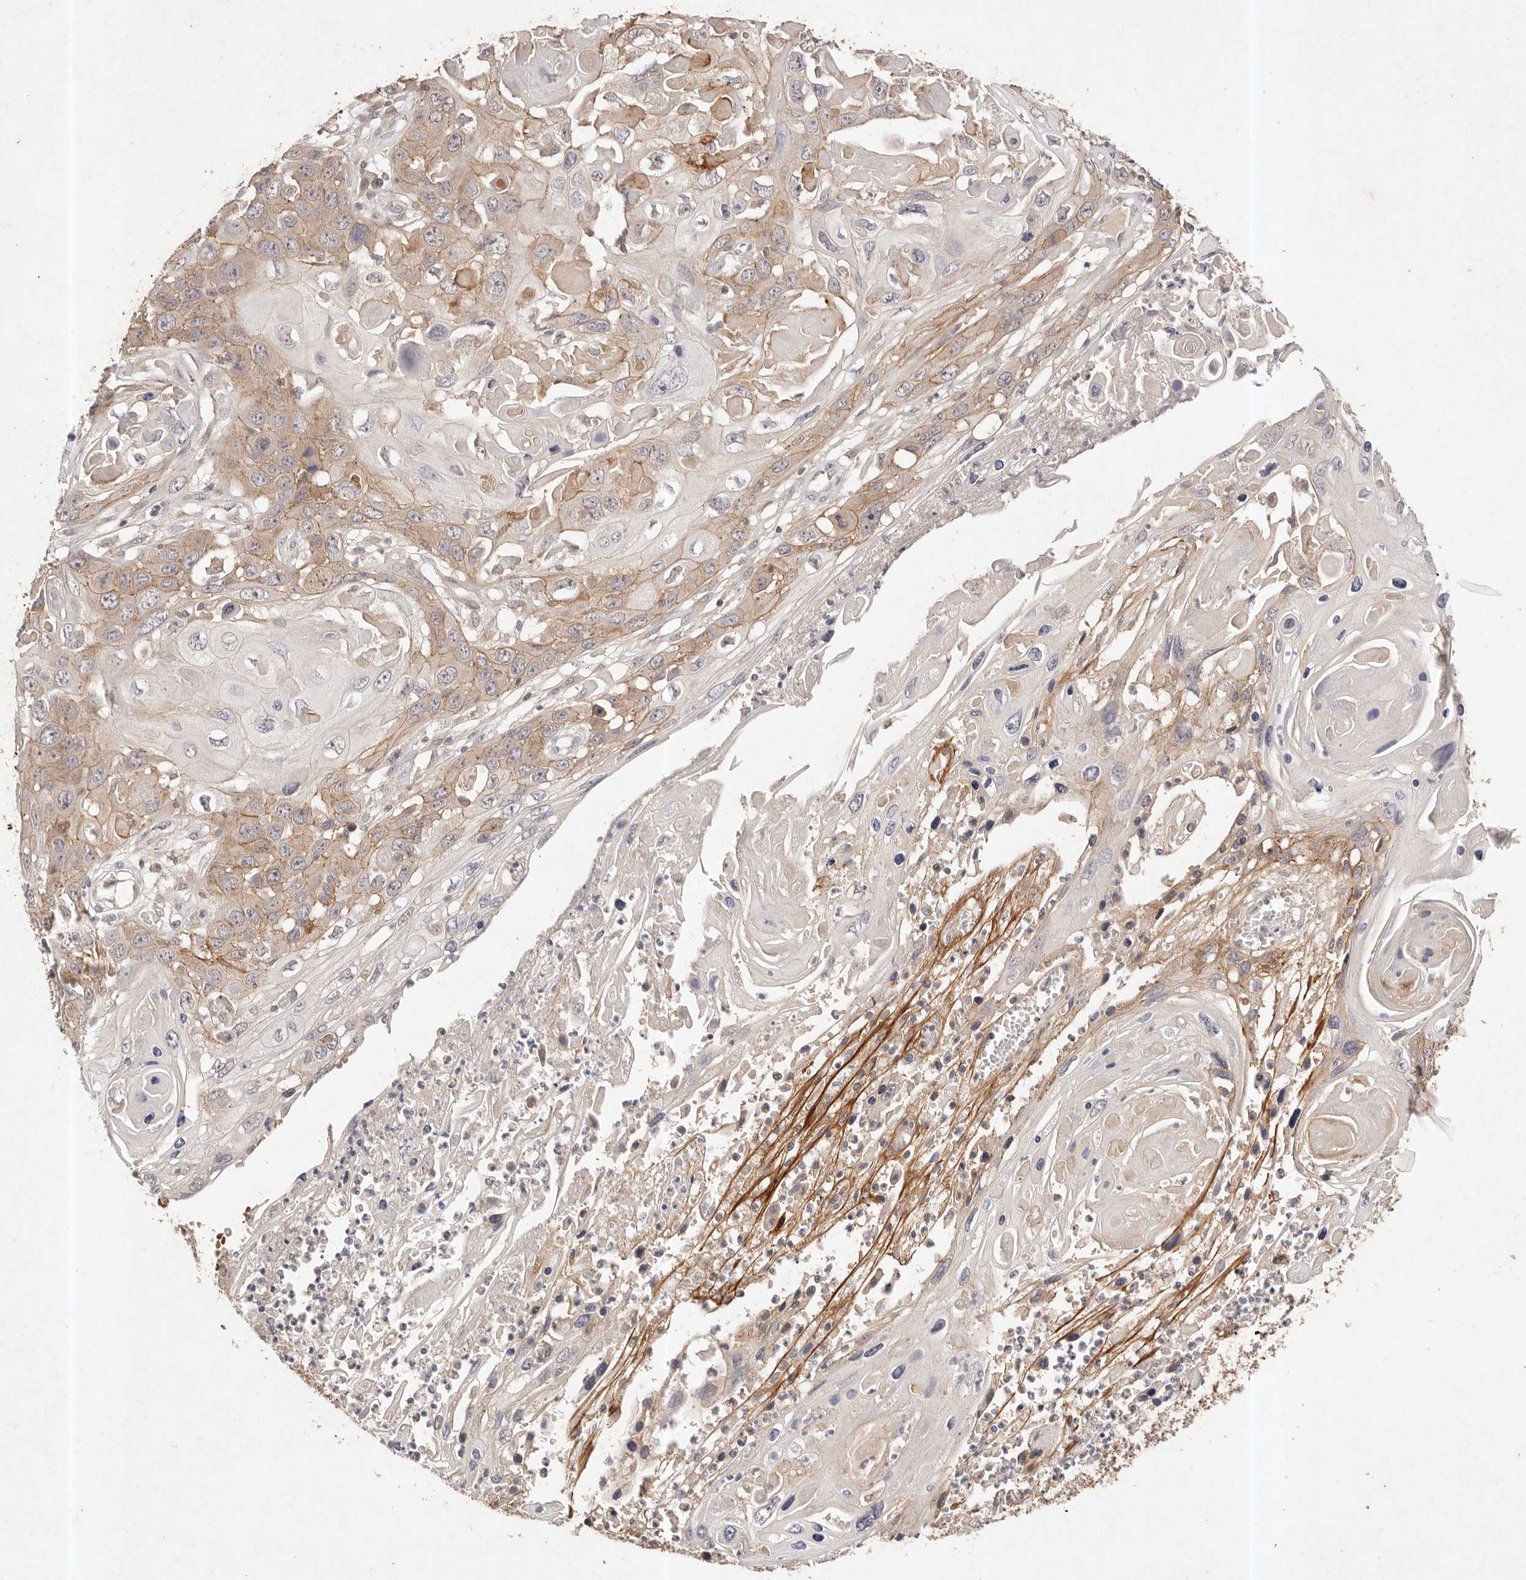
{"staining": {"intensity": "moderate", "quantity": "25%-75%", "location": "cytoplasmic/membranous"}, "tissue": "skin cancer", "cell_type": "Tumor cells", "image_type": "cancer", "snomed": [{"axis": "morphology", "description": "Squamous cell carcinoma, NOS"}, {"axis": "topography", "description": "Skin"}], "caption": "Skin cancer (squamous cell carcinoma) stained for a protein (brown) exhibits moderate cytoplasmic/membranous positive expression in about 25%-75% of tumor cells.", "gene": "CXADR", "patient": {"sex": "male", "age": 55}}